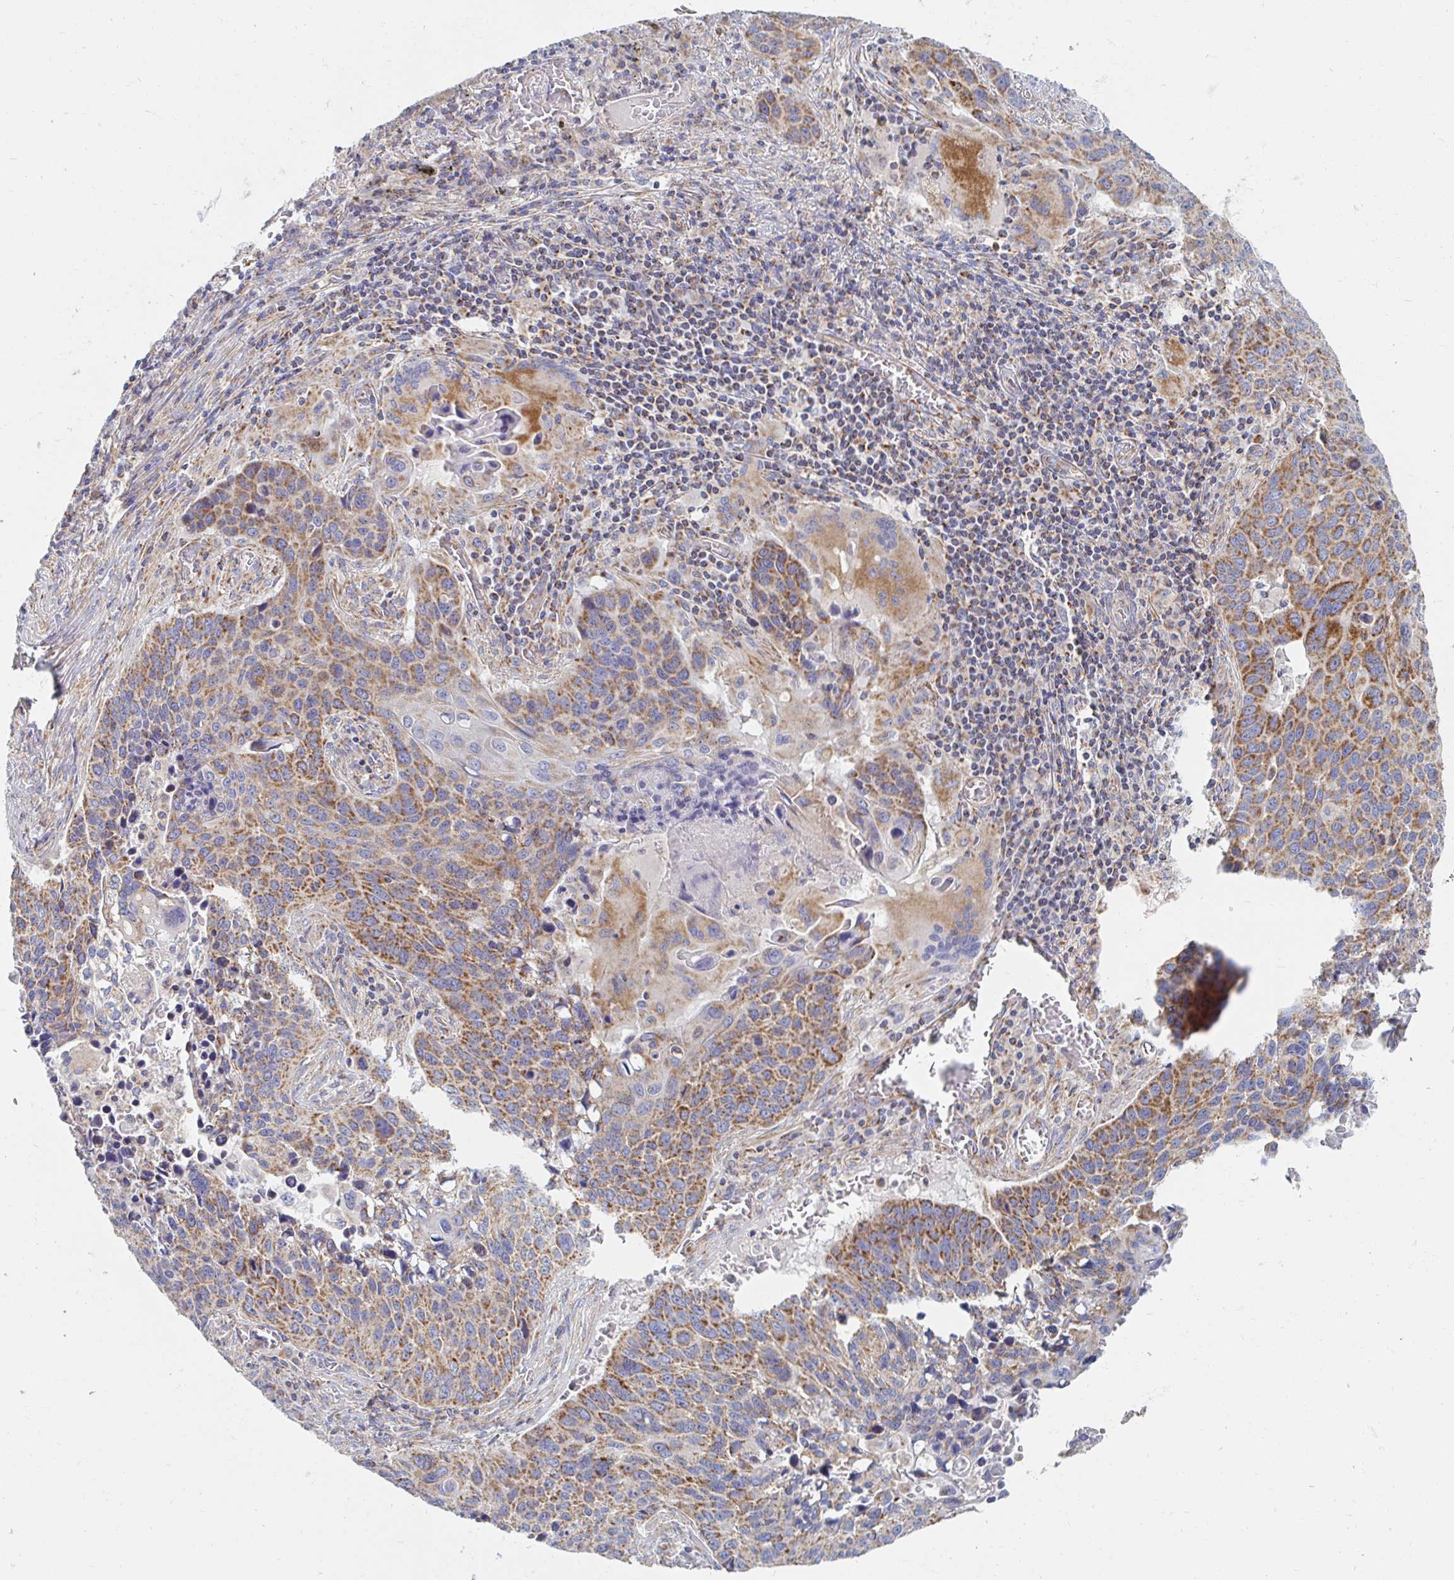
{"staining": {"intensity": "moderate", "quantity": ">75%", "location": "cytoplasmic/membranous"}, "tissue": "lung cancer", "cell_type": "Tumor cells", "image_type": "cancer", "snomed": [{"axis": "morphology", "description": "Squamous cell carcinoma, NOS"}, {"axis": "topography", "description": "Lung"}], "caption": "Immunohistochemistry staining of lung squamous cell carcinoma, which reveals medium levels of moderate cytoplasmic/membranous positivity in about >75% of tumor cells indicating moderate cytoplasmic/membranous protein staining. The staining was performed using DAB (3,3'-diaminobenzidine) (brown) for protein detection and nuclei were counterstained in hematoxylin (blue).", "gene": "MAVS", "patient": {"sex": "male", "age": 68}}